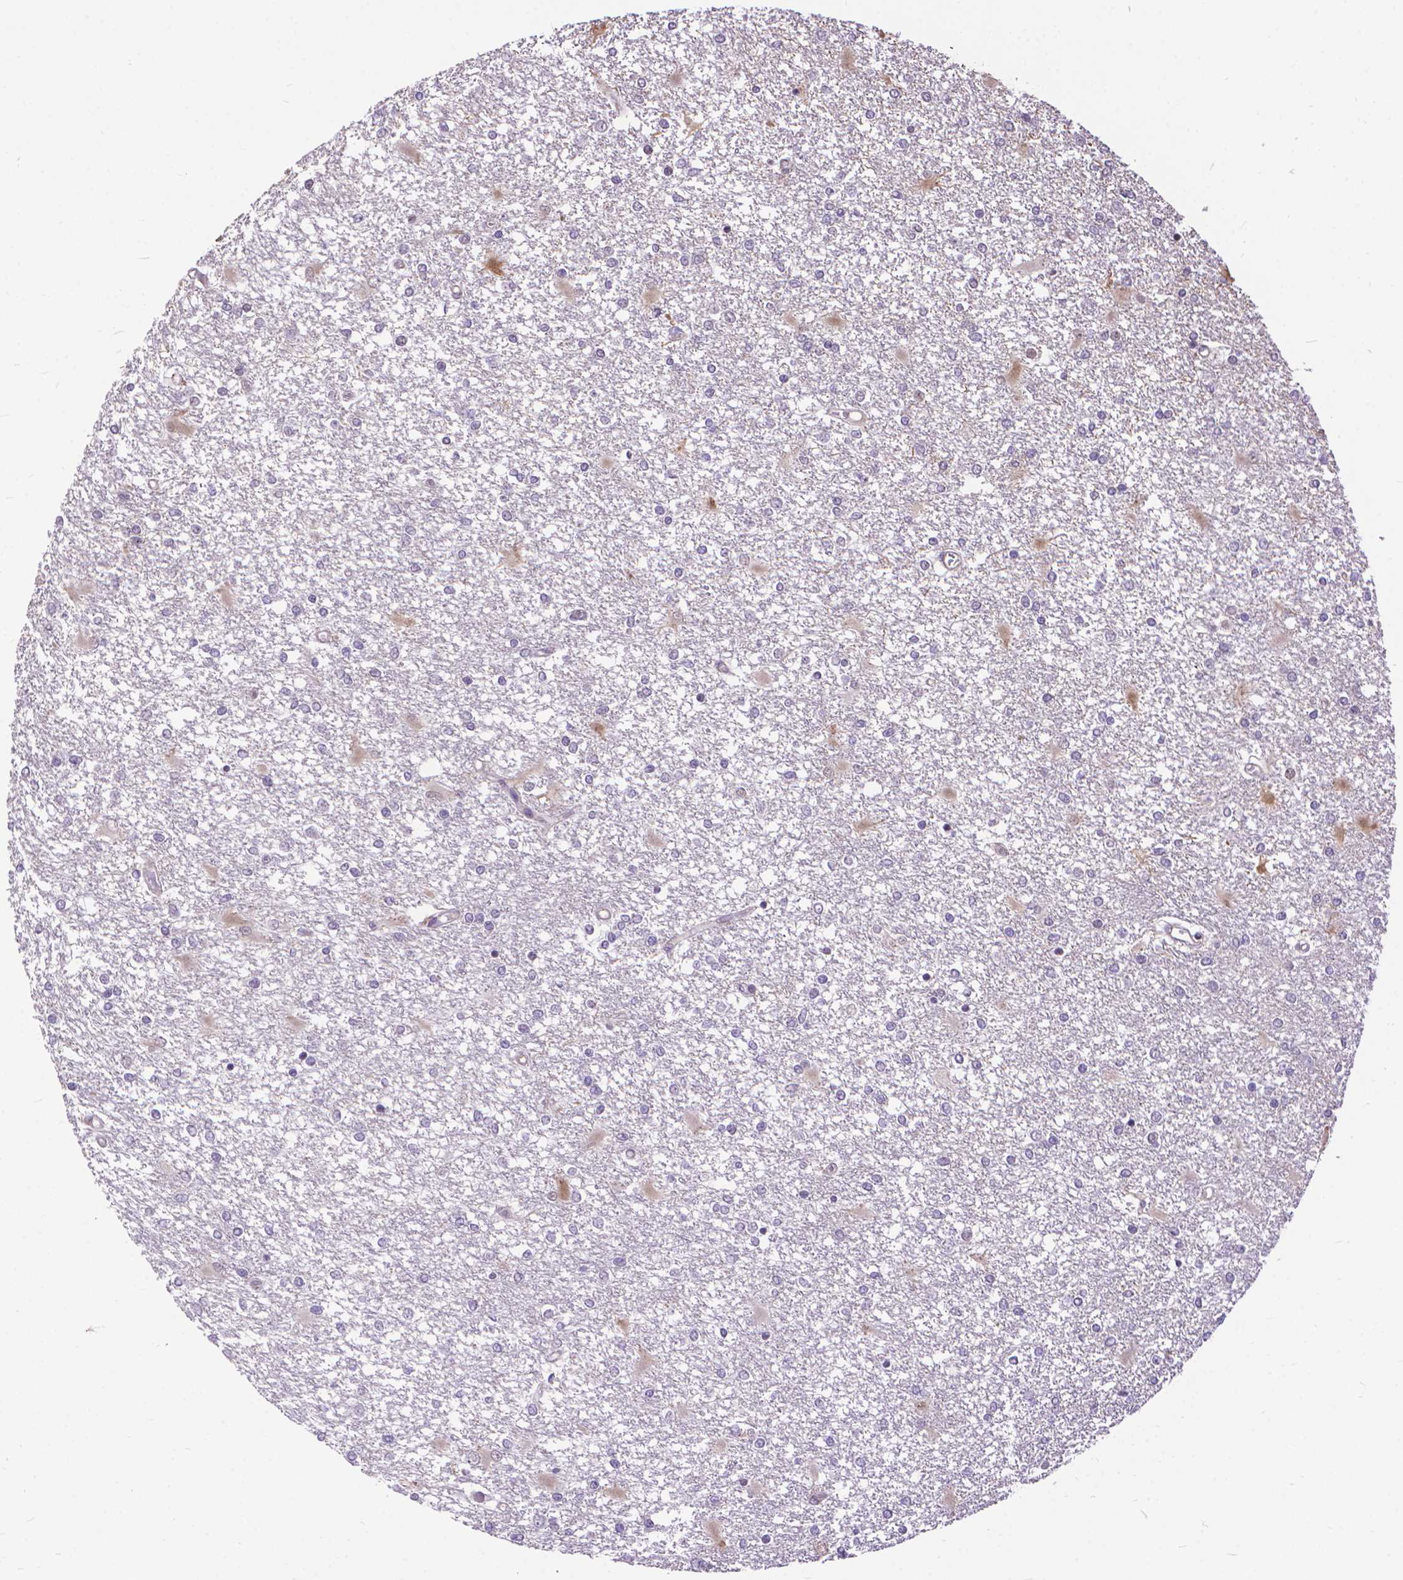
{"staining": {"intensity": "negative", "quantity": "none", "location": "none"}, "tissue": "glioma", "cell_type": "Tumor cells", "image_type": "cancer", "snomed": [{"axis": "morphology", "description": "Glioma, malignant, High grade"}, {"axis": "topography", "description": "Cerebral cortex"}], "caption": "This is an immunohistochemistry micrograph of malignant glioma (high-grade). There is no positivity in tumor cells.", "gene": "TMEM135", "patient": {"sex": "male", "age": 79}}